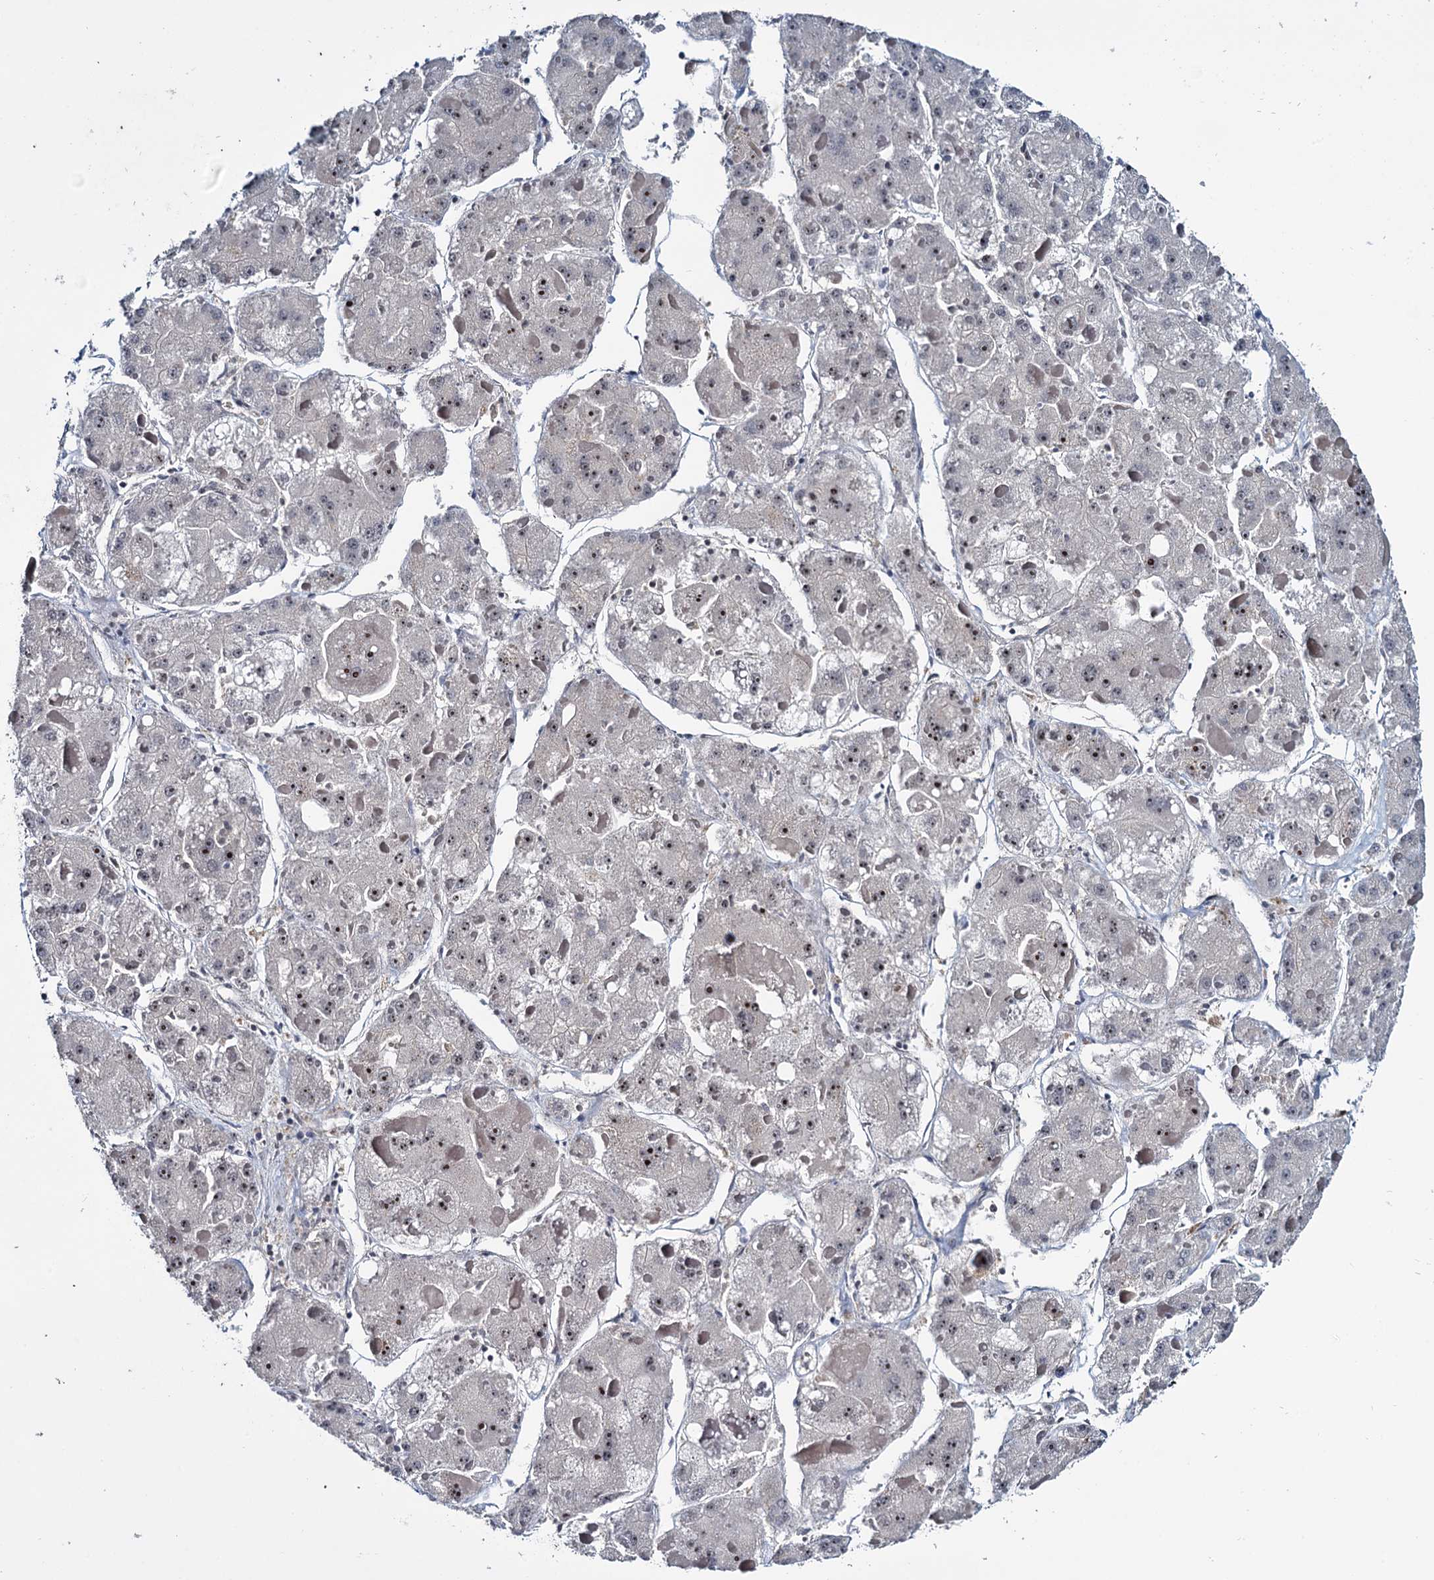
{"staining": {"intensity": "moderate", "quantity": ">75%", "location": "nuclear"}, "tissue": "liver cancer", "cell_type": "Tumor cells", "image_type": "cancer", "snomed": [{"axis": "morphology", "description": "Carcinoma, Hepatocellular, NOS"}, {"axis": "topography", "description": "Liver"}], "caption": "Immunohistochemical staining of human liver hepatocellular carcinoma displays medium levels of moderate nuclear expression in about >75% of tumor cells. The protein of interest is shown in brown color, while the nuclei are stained blue.", "gene": "ARHGAP42", "patient": {"sex": "female", "age": 73}}